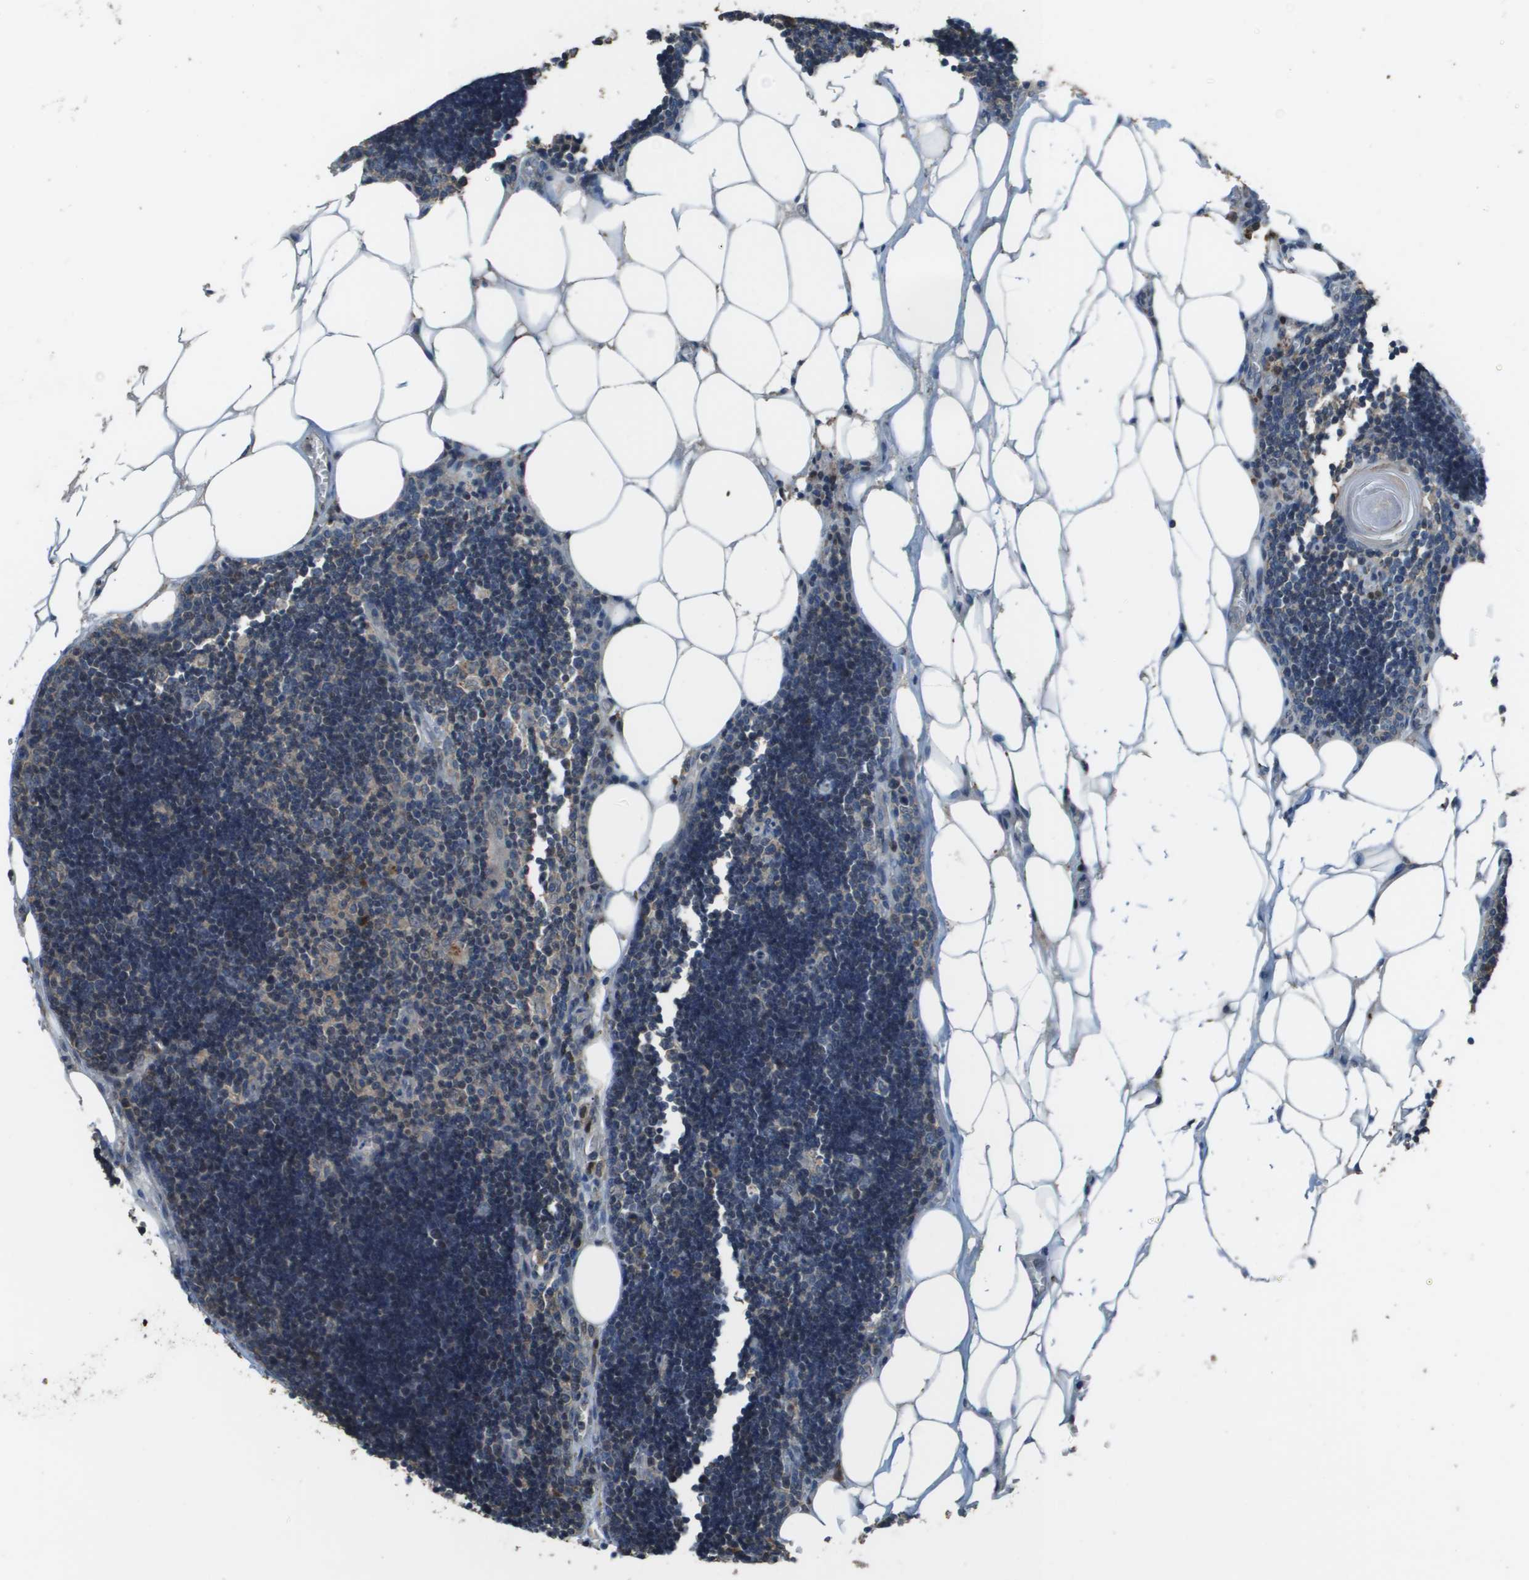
{"staining": {"intensity": "weak", "quantity": "25%-75%", "location": "cytoplasmic/membranous"}, "tissue": "lymph node", "cell_type": "Germinal center cells", "image_type": "normal", "snomed": [{"axis": "morphology", "description": "Normal tissue, NOS"}, {"axis": "topography", "description": "Lymph node"}], "caption": "Immunohistochemical staining of benign lymph node exhibits low levels of weak cytoplasmic/membranous expression in approximately 25%-75% of germinal center cells. (Stains: DAB in brown, nuclei in blue, Microscopy: brightfield microscopy at high magnification).", "gene": "GOSR2", "patient": {"sex": "male", "age": 33}}